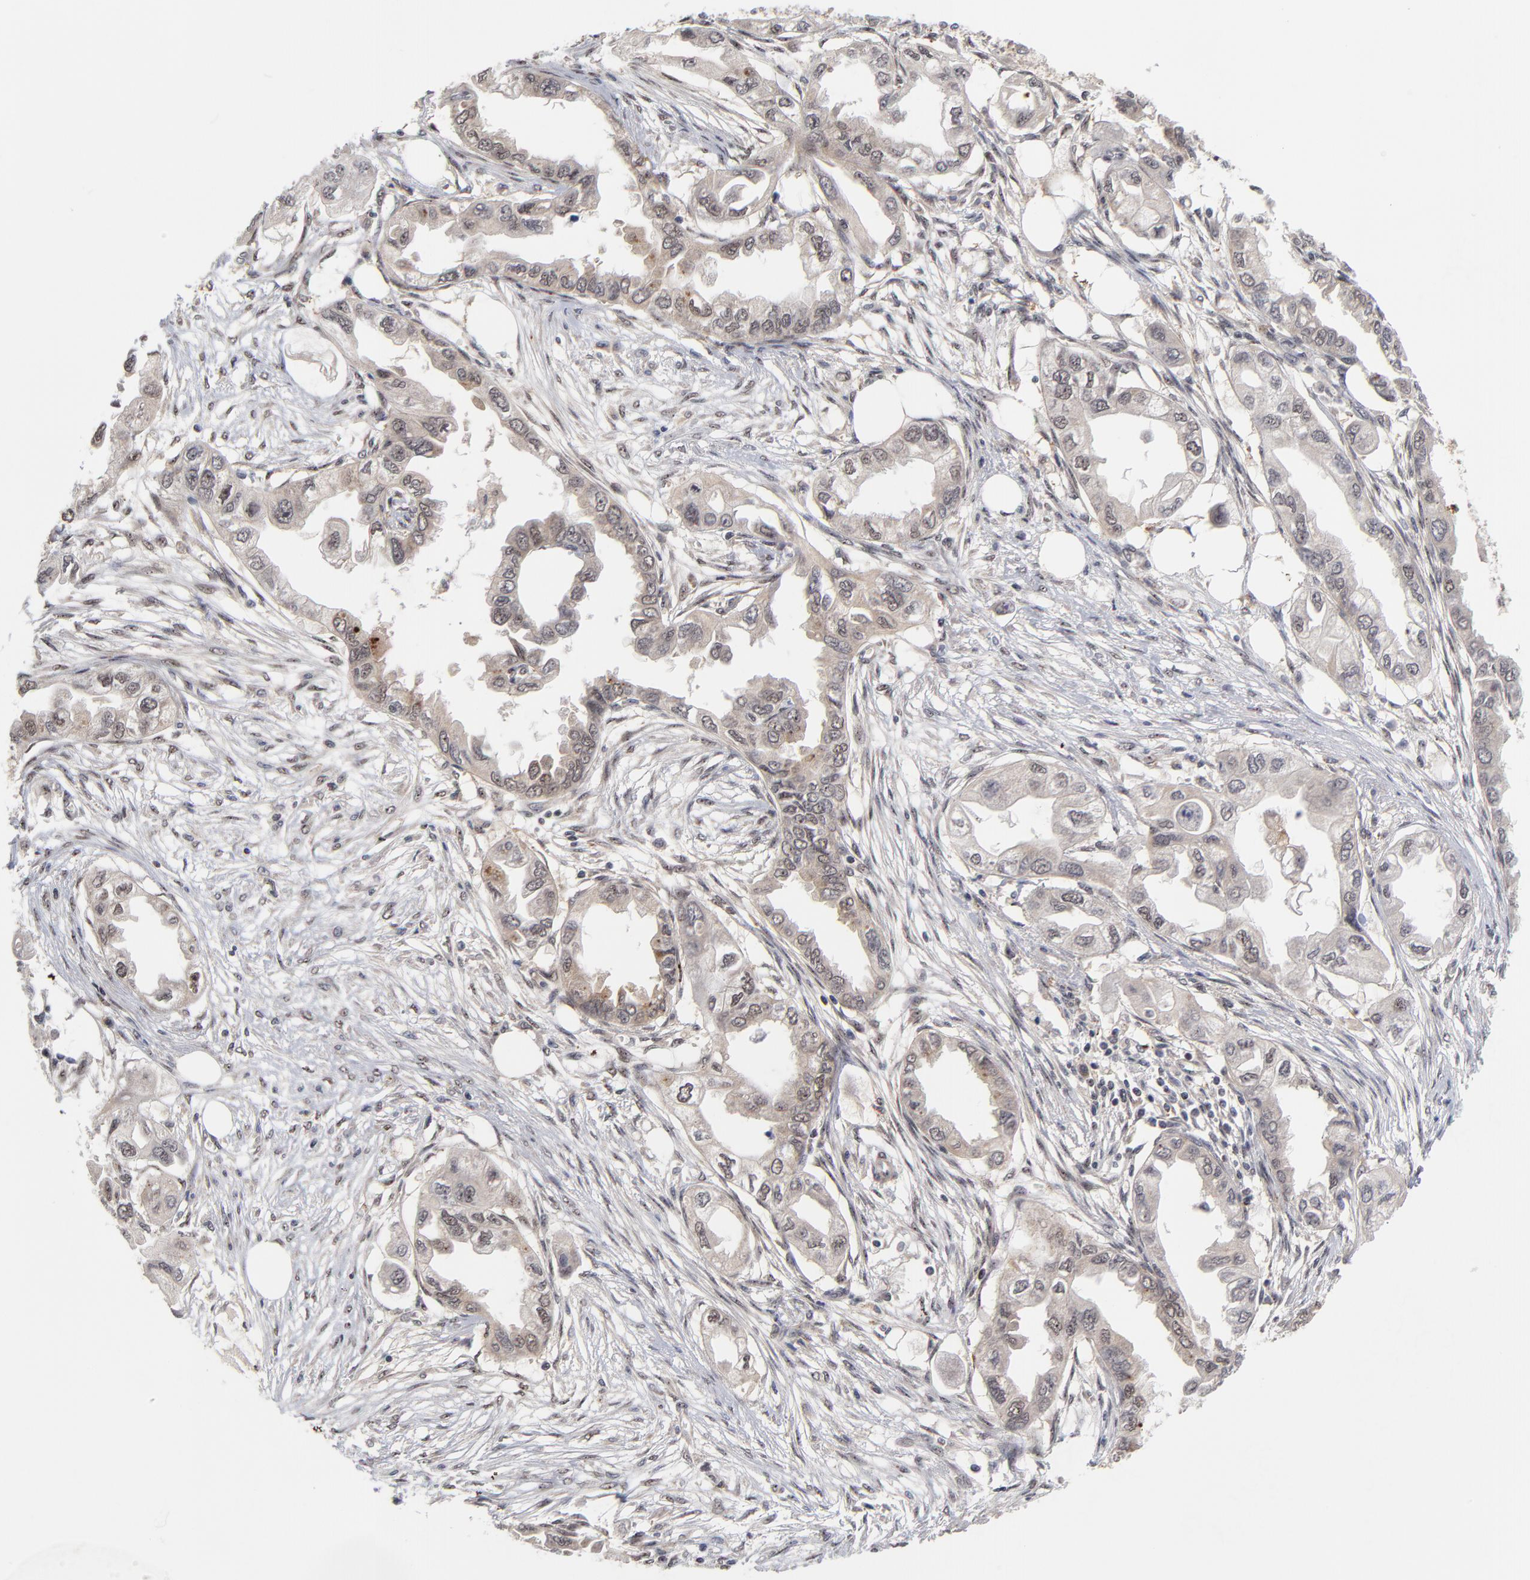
{"staining": {"intensity": "weak", "quantity": "25%-75%", "location": "nuclear"}, "tissue": "endometrial cancer", "cell_type": "Tumor cells", "image_type": "cancer", "snomed": [{"axis": "morphology", "description": "Adenocarcinoma, NOS"}, {"axis": "topography", "description": "Endometrium"}], "caption": "DAB (3,3'-diaminobenzidine) immunohistochemical staining of human endometrial cancer (adenocarcinoma) demonstrates weak nuclear protein staining in approximately 25%-75% of tumor cells. (DAB (3,3'-diaminobenzidine) IHC, brown staining for protein, blue staining for nuclei).", "gene": "ZNF419", "patient": {"sex": "female", "age": 67}}